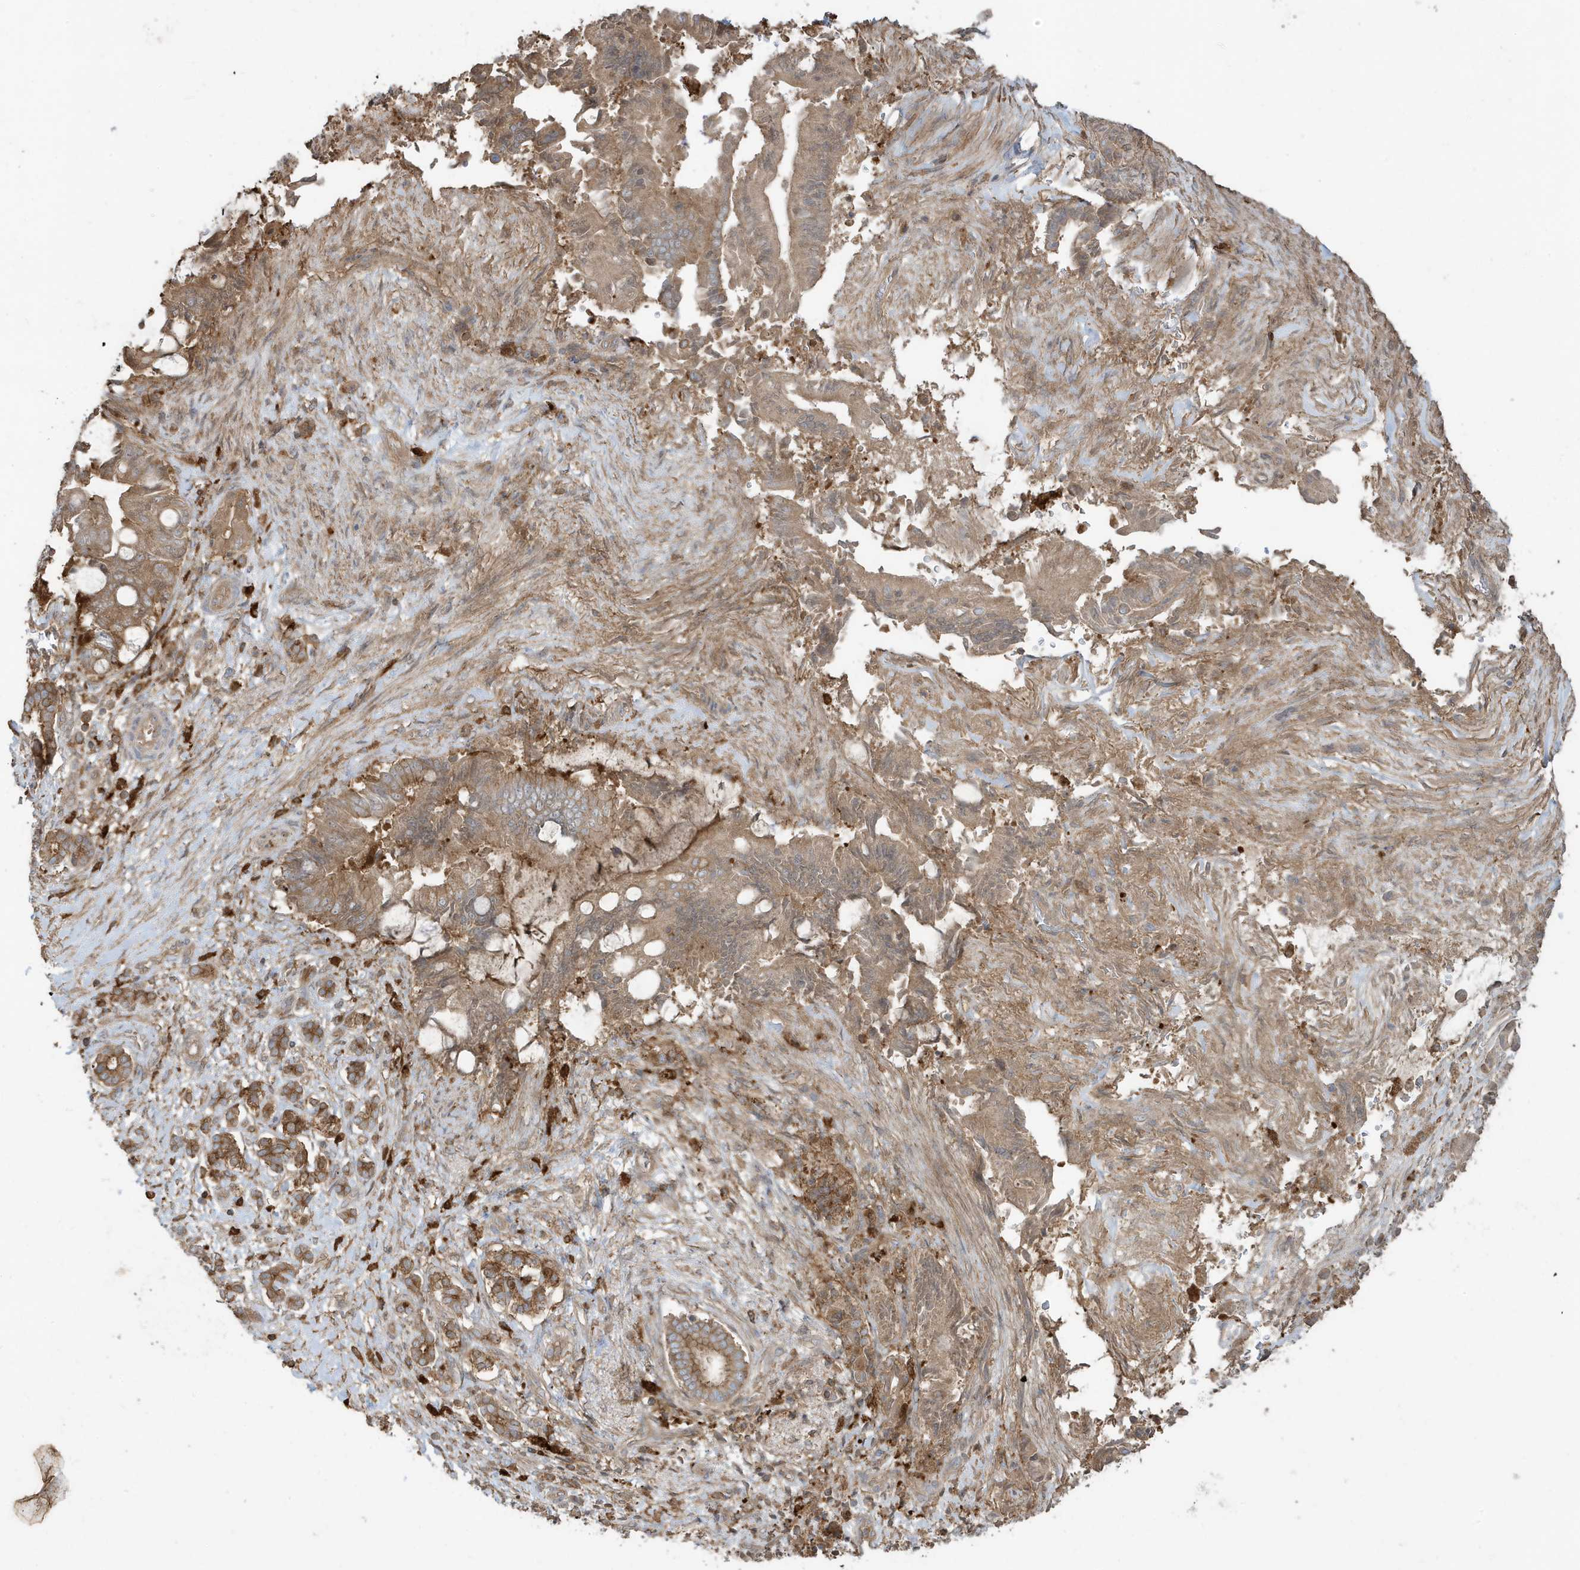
{"staining": {"intensity": "moderate", "quantity": ">75%", "location": "cytoplasmic/membranous"}, "tissue": "pancreatic cancer", "cell_type": "Tumor cells", "image_type": "cancer", "snomed": [{"axis": "morphology", "description": "Adenocarcinoma, NOS"}, {"axis": "topography", "description": "Pancreas"}], "caption": "DAB (3,3'-diaminobenzidine) immunohistochemical staining of human pancreatic adenocarcinoma displays moderate cytoplasmic/membranous protein expression in approximately >75% of tumor cells.", "gene": "ABTB1", "patient": {"sex": "male", "age": 68}}